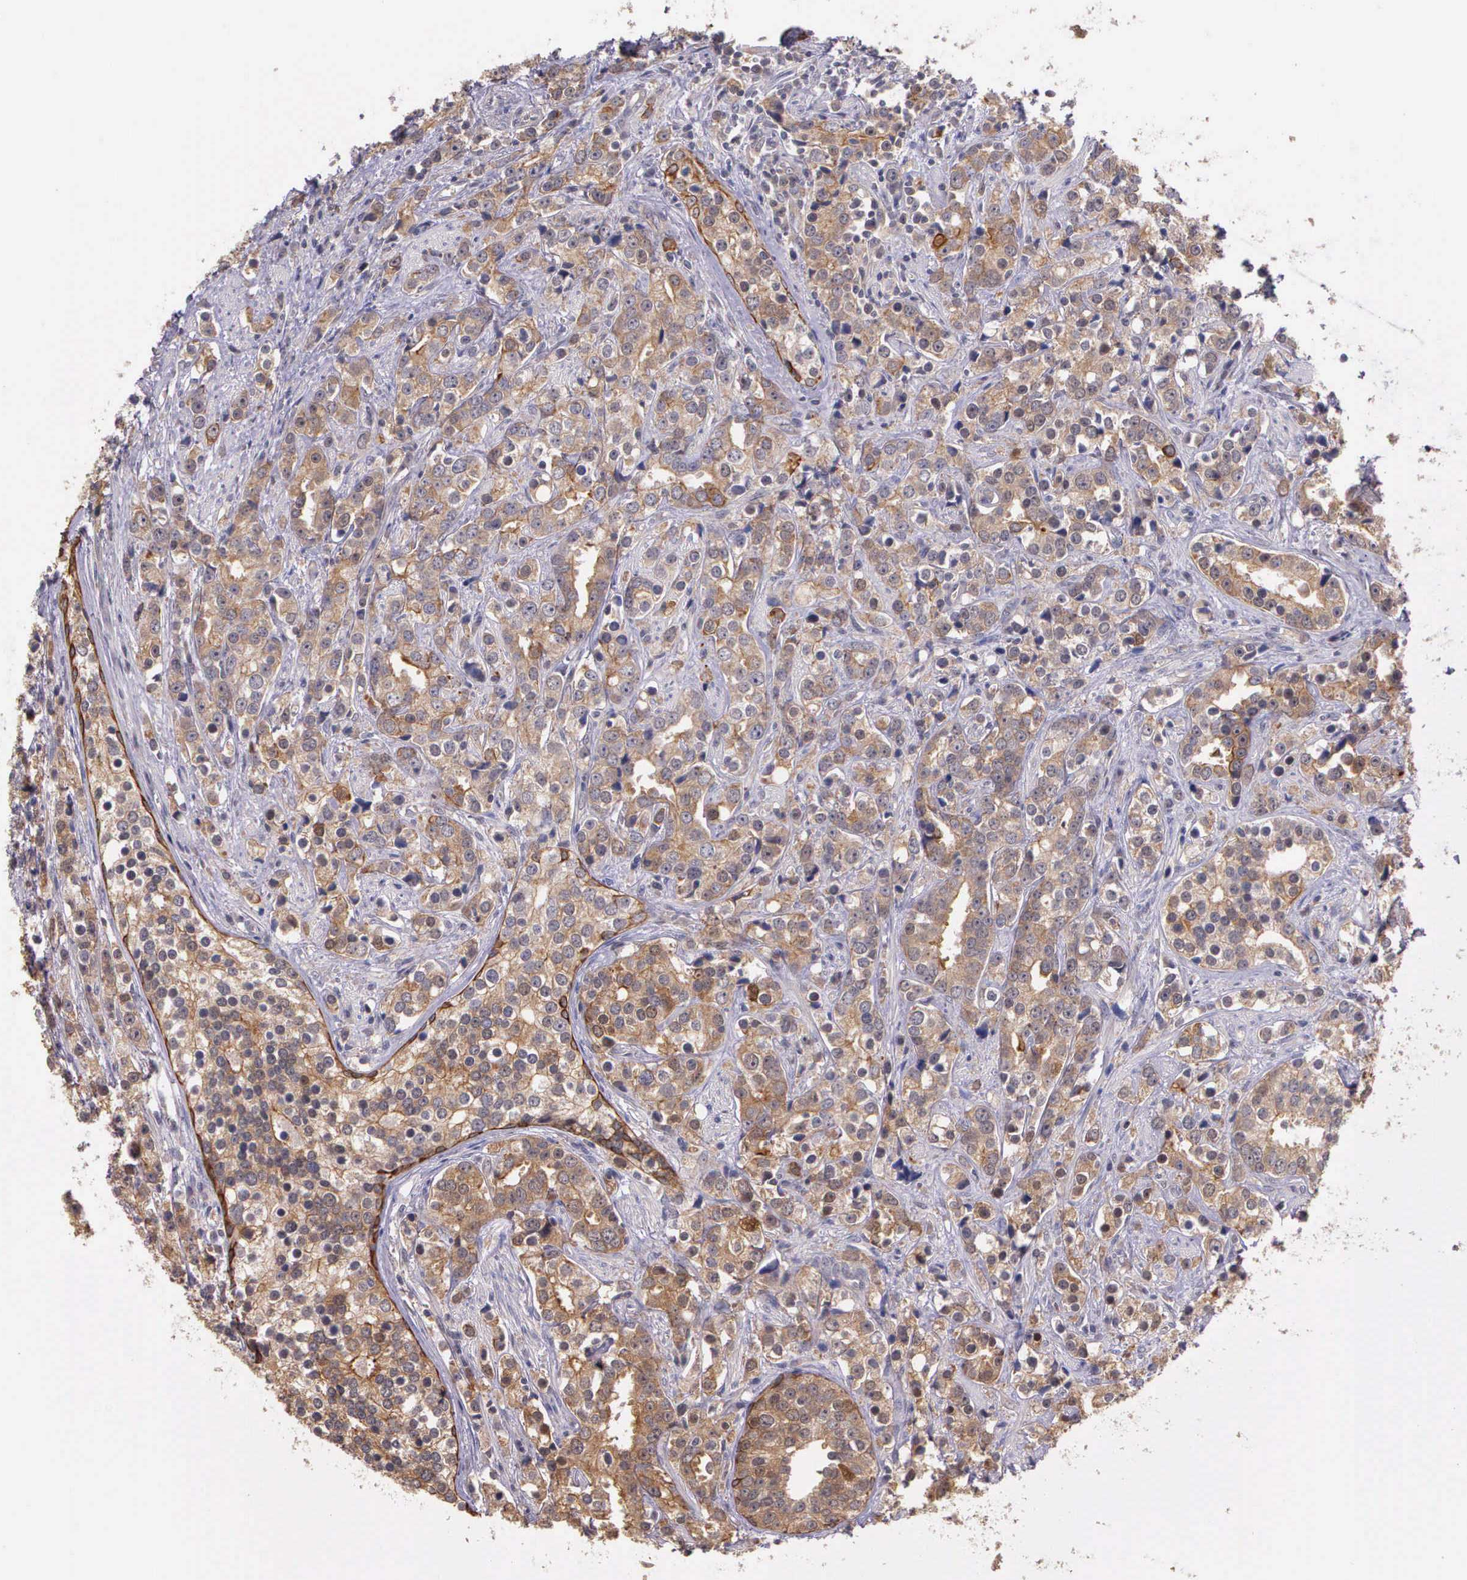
{"staining": {"intensity": "negative", "quantity": "none", "location": "none"}, "tissue": "prostate cancer", "cell_type": "Tumor cells", "image_type": "cancer", "snomed": [{"axis": "morphology", "description": "Adenocarcinoma, High grade"}, {"axis": "topography", "description": "Prostate"}], "caption": "Immunohistochemistry (IHC) of human prostate cancer demonstrates no positivity in tumor cells. (DAB (3,3'-diaminobenzidine) immunohistochemistry (IHC), high magnification).", "gene": "IGBP1", "patient": {"sex": "male", "age": 71}}